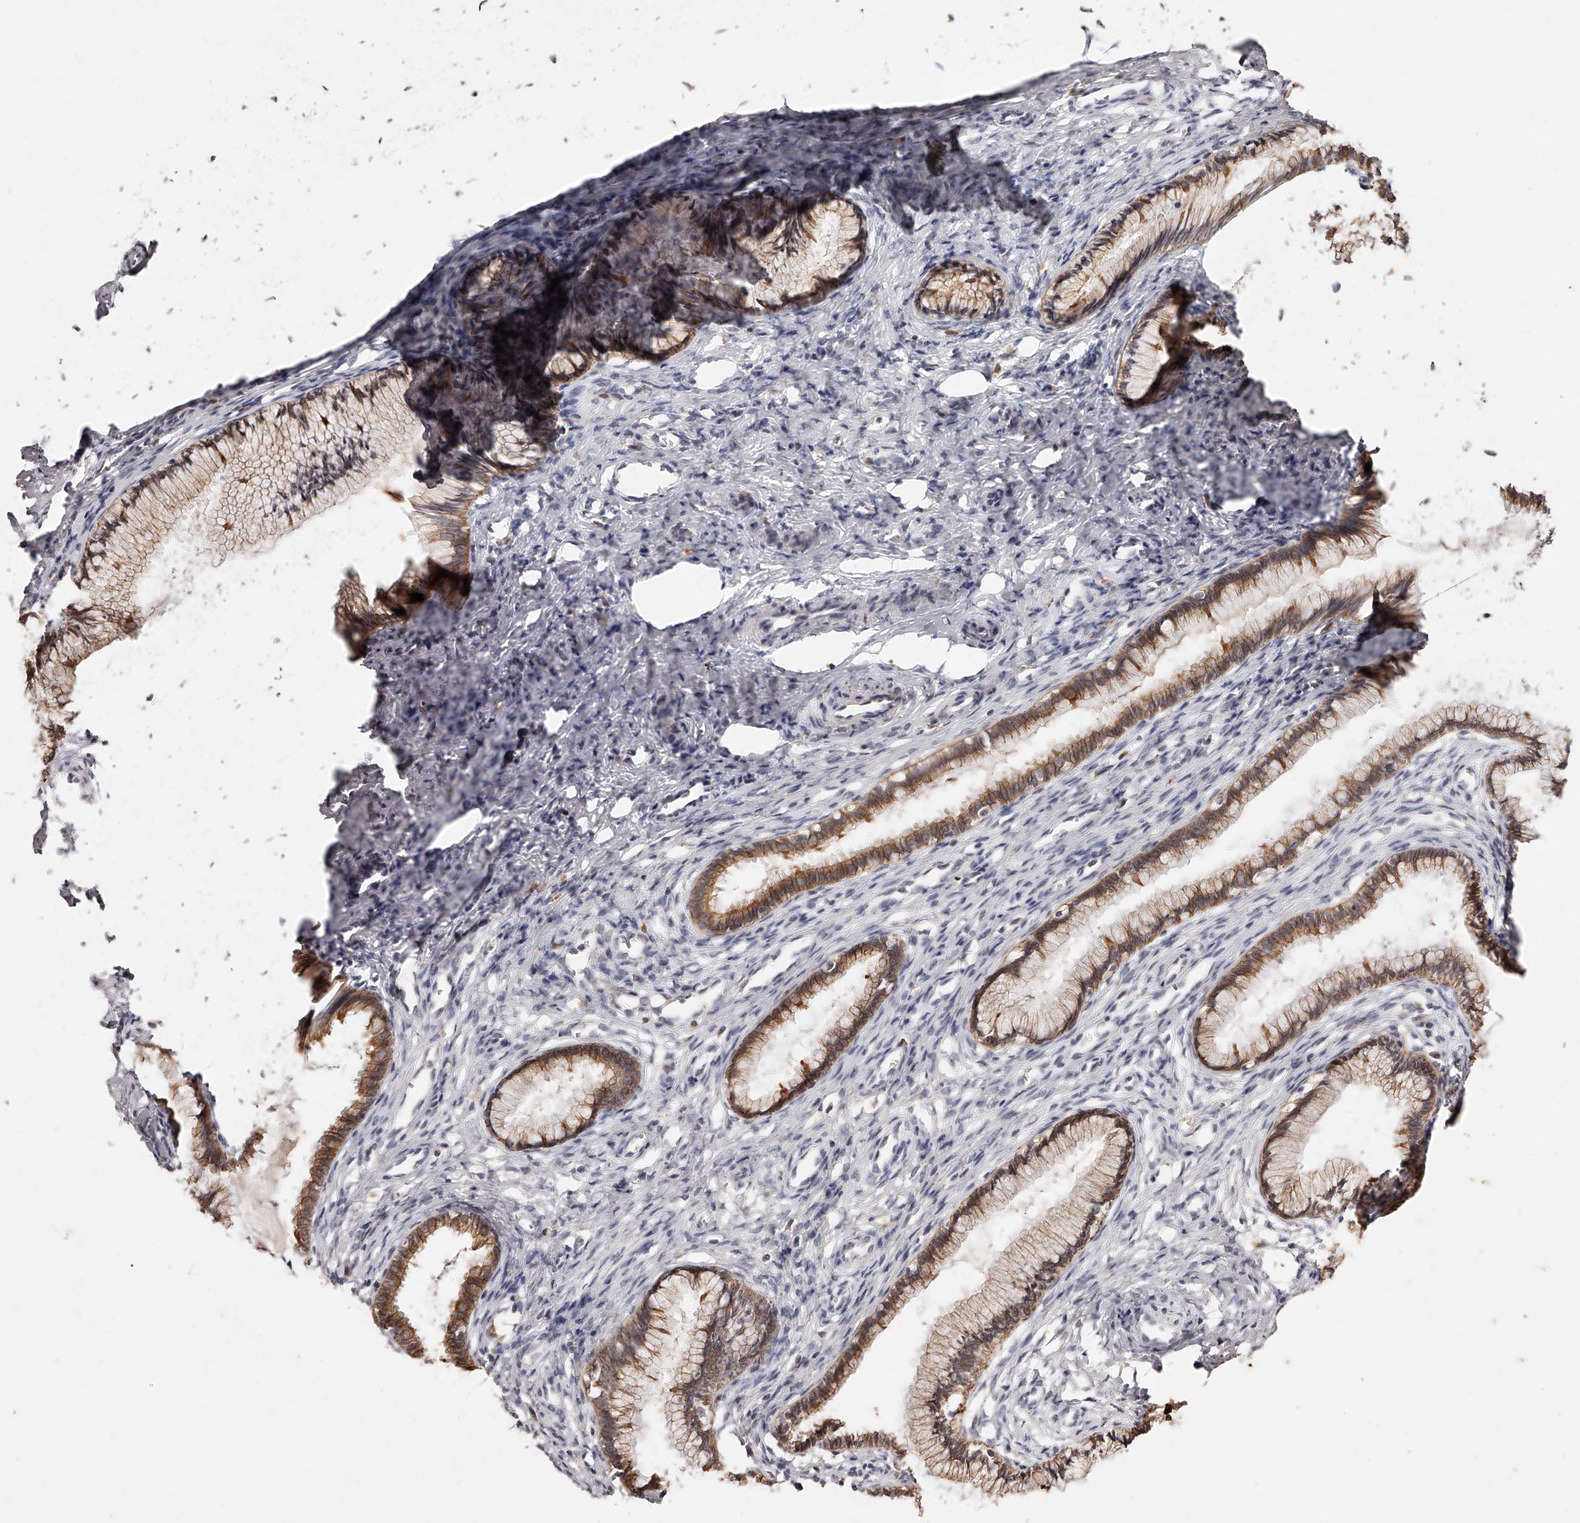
{"staining": {"intensity": "moderate", "quantity": ">75%", "location": "cytoplasmic/membranous"}, "tissue": "cervix", "cell_type": "Glandular cells", "image_type": "normal", "snomed": [{"axis": "morphology", "description": "Normal tissue, NOS"}, {"axis": "topography", "description": "Cervix"}], "caption": "Immunohistochemistry (IHC) photomicrograph of benign cervix stained for a protein (brown), which shows medium levels of moderate cytoplasmic/membranous staining in about >75% of glandular cells.", "gene": "PHACTR1", "patient": {"sex": "female", "age": 27}}